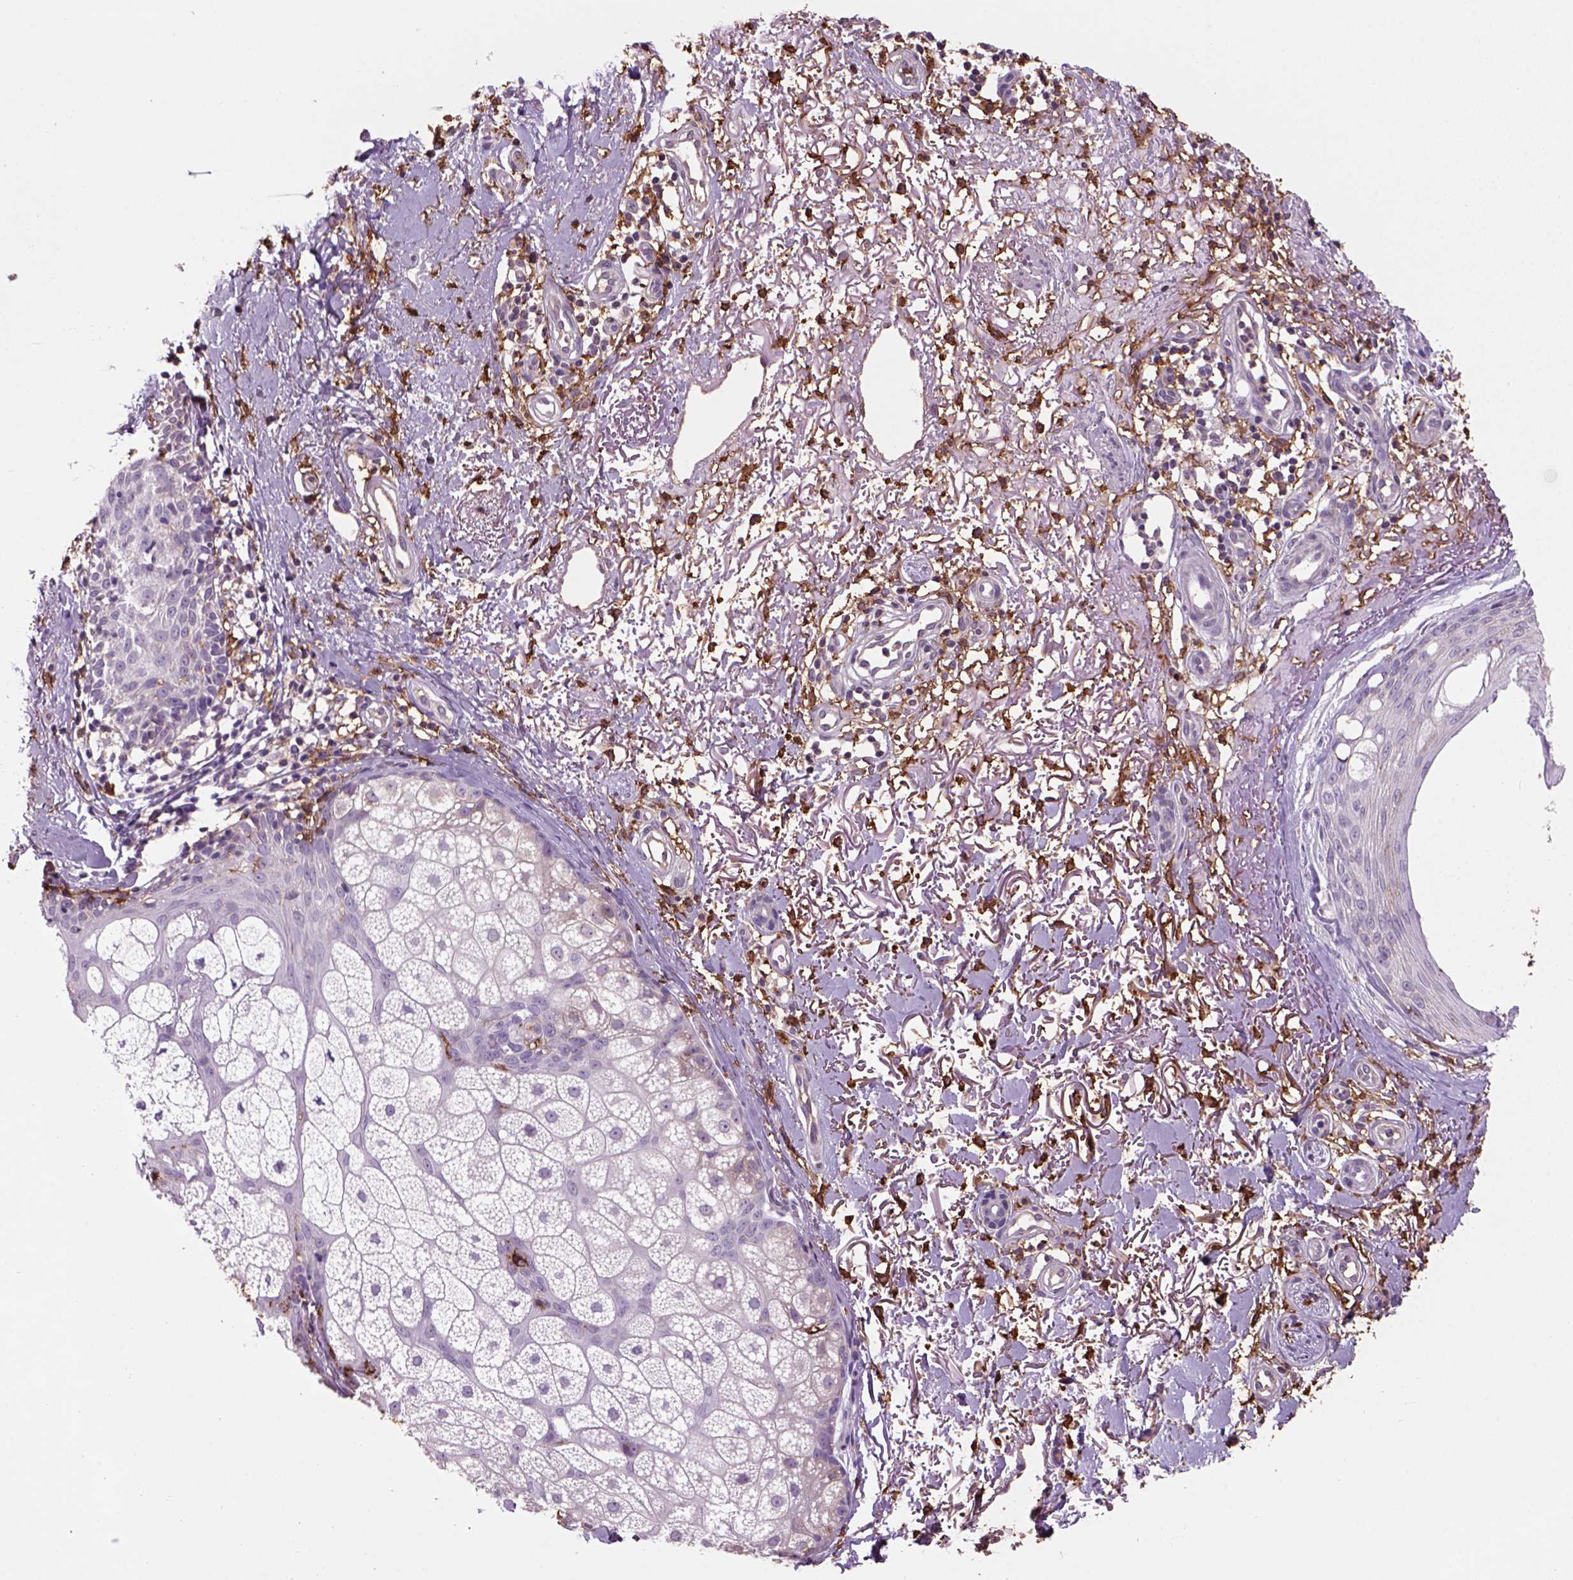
{"staining": {"intensity": "negative", "quantity": "none", "location": "none"}, "tissue": "skin cancer", "cell_type": "Tumor cells", "image_type": "cancer", "snomed": [{"axis": "morphology", "description": "Basal cell carcinoma"}, {"axis": "topography", "description": "Skin"}], "caption": "Tumor cells show no significant protein staining in skin basal cell carcinoma.", "gene": "CD14", "patient": {"sex": "male", "age": 74}}